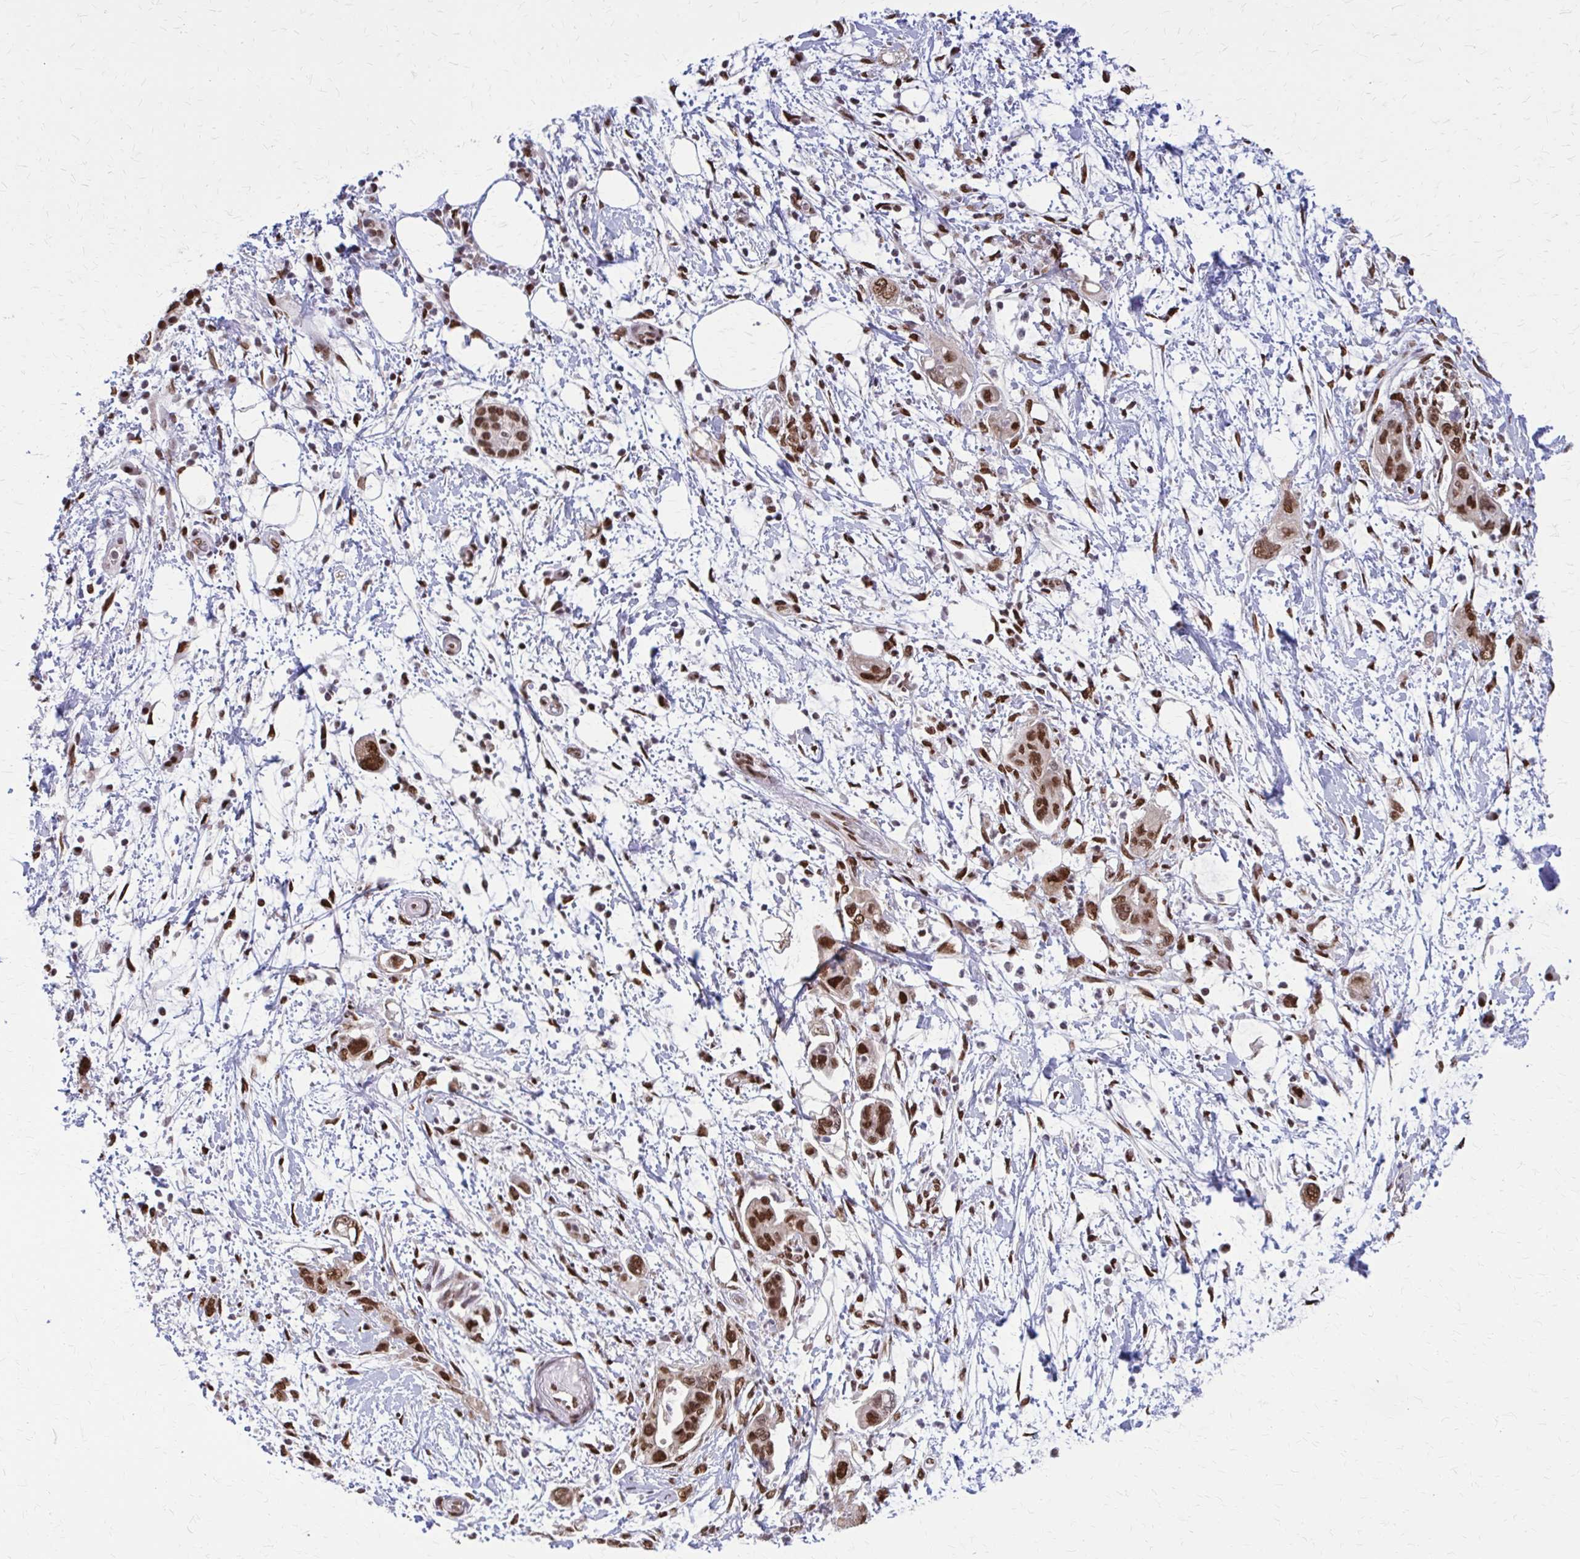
{"staining": {"intensity": "strong", "quantity": ">75%", "location": "nuclear"}, "tissue": "pancreatic cancer", "cell_type": "Tumor cells", "image_type": "cancer", "snomed": [{"axis": "morphology", "description": "Adenocarcinoma, NOS"}, {"axis": "topography", "description": "Pancreas"}], "caption": "Pancreatic cancer stained for a protein exhibits strong nuclear positivity in tumor cells.", "gene": "TTF1", "patient": {"sex": "female", "age": 73}}